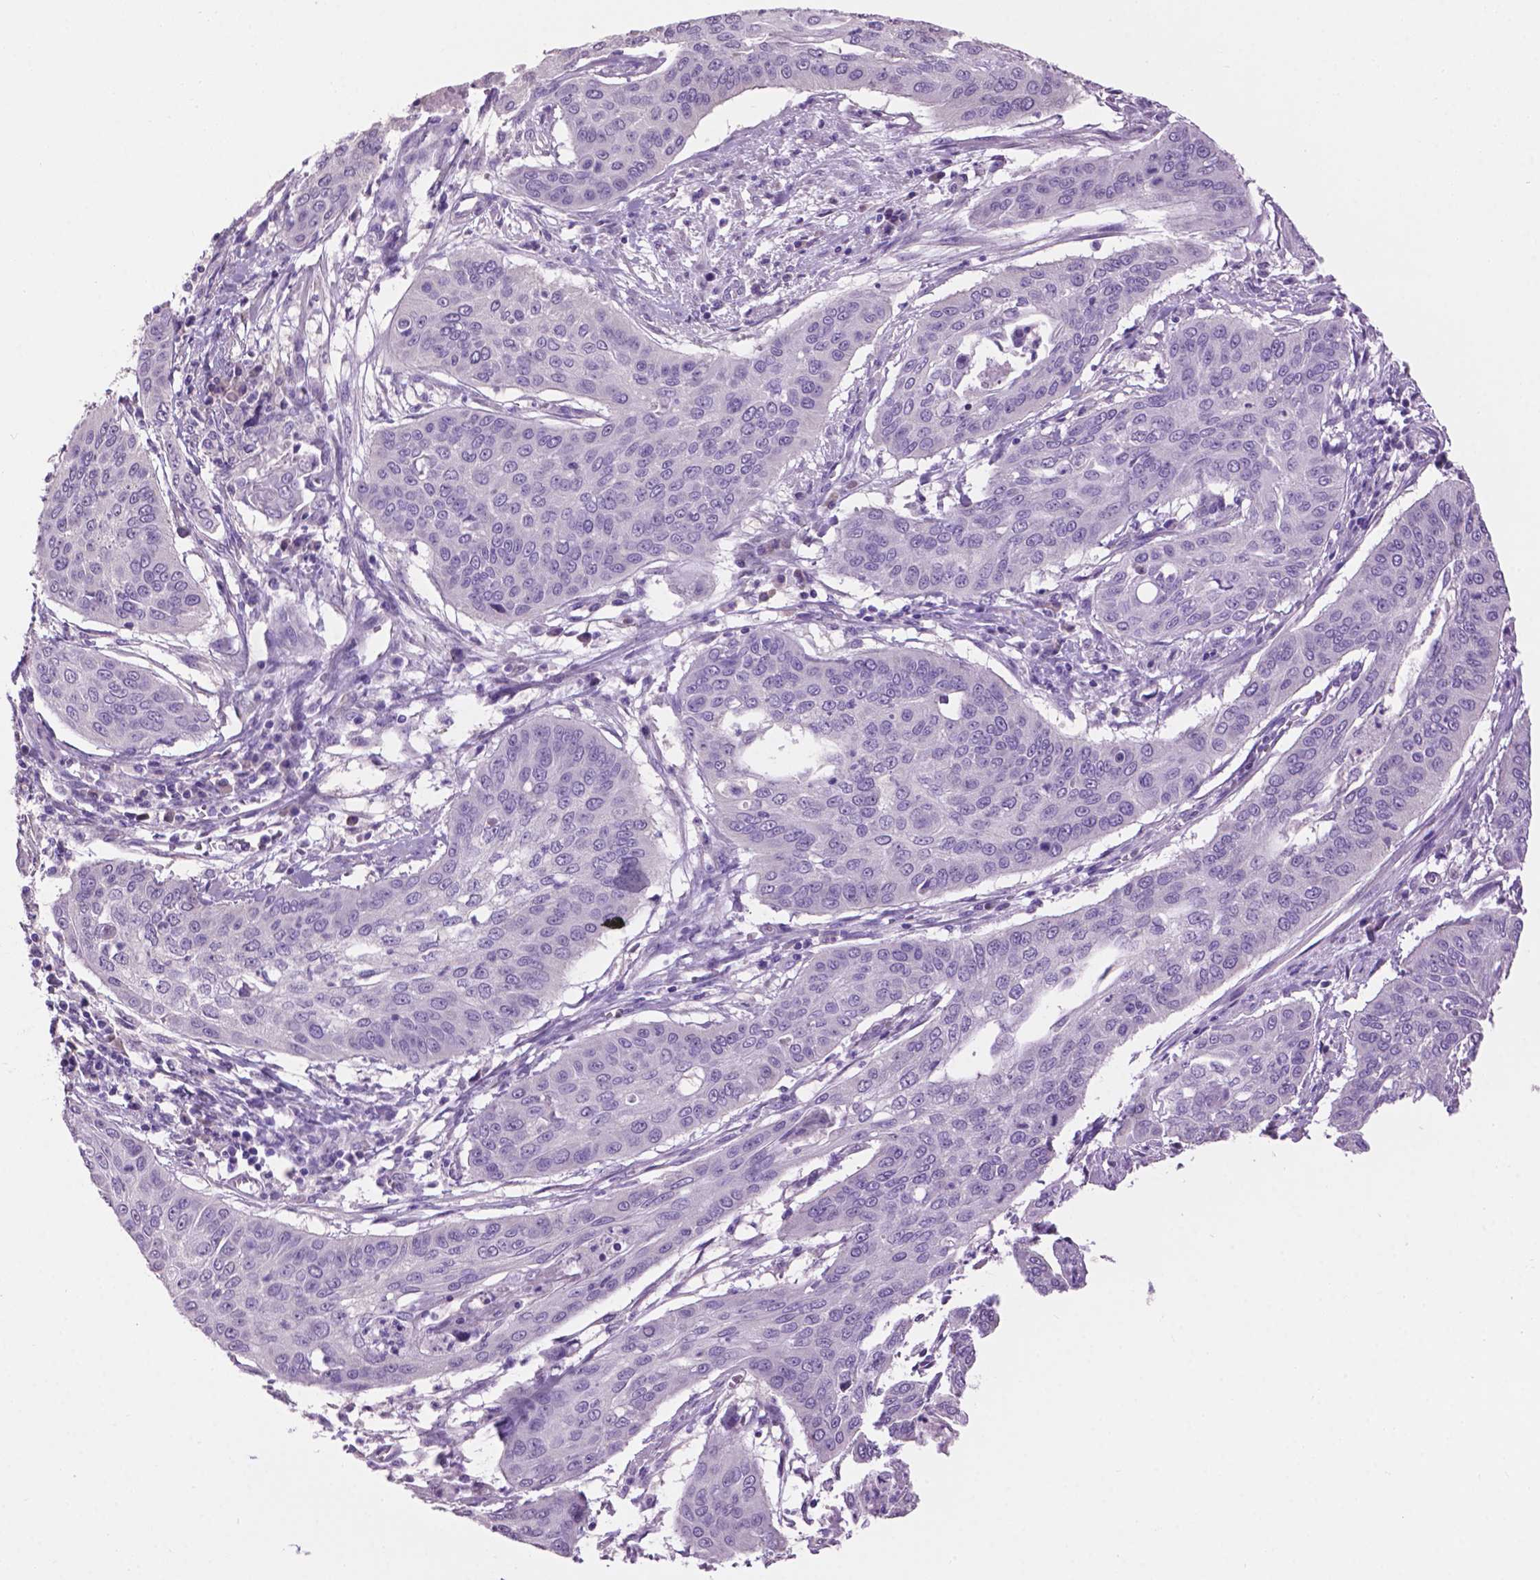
{"staining": {"intensity": "negative", "quantity": "none", "location": "none"}, "tissue": "cervical cancer", "cell_type": "Tumor cells", "image_type": "cancer", "snomed": [{"axis": "morphology", "description": "Squamous cell carcinoma, NOS"}, {"axis": "topography", "description": "Cervix"}], "caption": "An image of human cervical squamous cell carcinoma is negative for staining in tumor cells.", "gene": "CRYBA4", "patient": {"sex": "female", "age": 39}}